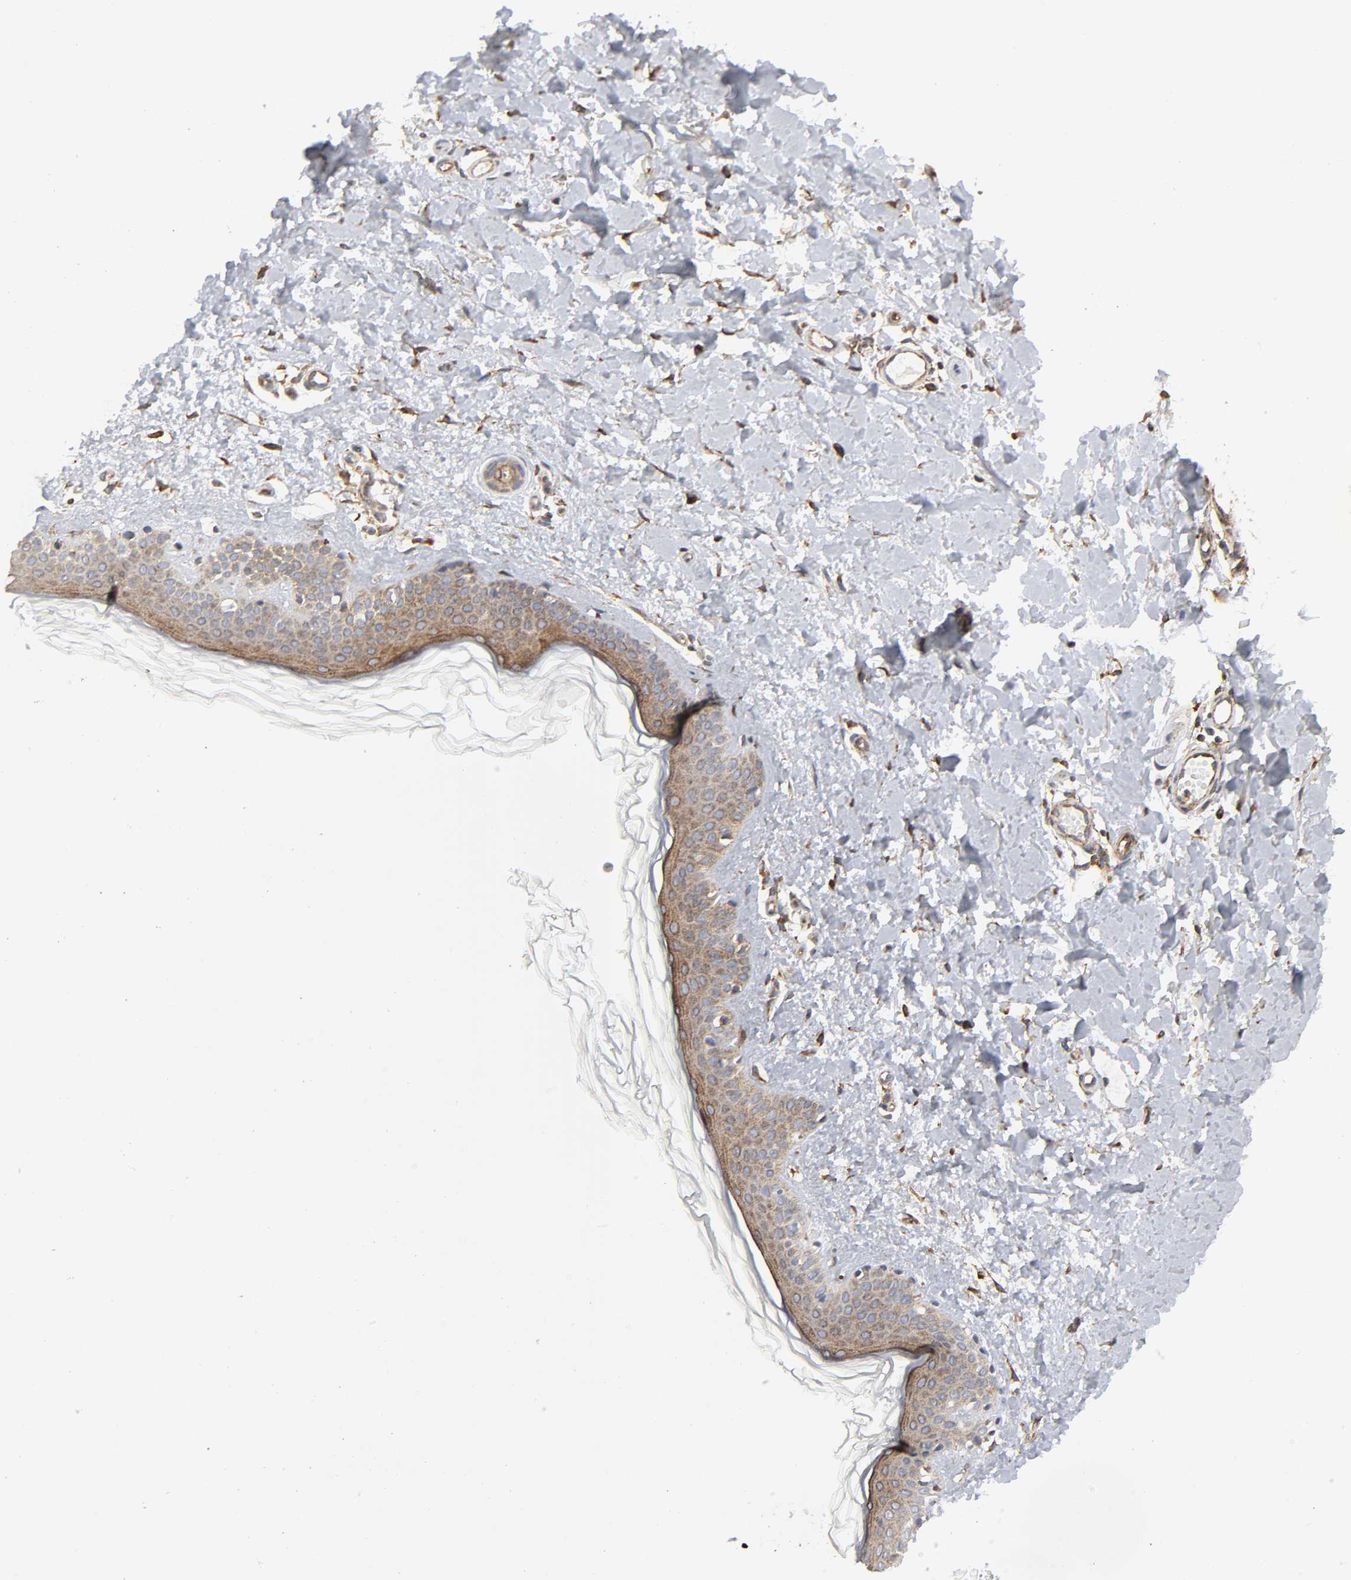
{"staining": {"intensity": "moderate", "quantity": ">75%", "location": "cytoplasmic/membranous"}, "tissue": "skin", "cell_type": "Fibroblasts", "image_type": "normal", "snomed": [{"axis": "morphology", "description": "Normal tissue, NOS"}, {"axis": "topography", "description": "Skin"}], "caption": "Skin stained with immunohistochemistry (IHC) exhibits moderate cytoplasmic/membranous positivity in approximately >75% of fibroblasts.", "gene": "POR", "patient": {"sex": "female", "age": 56}}